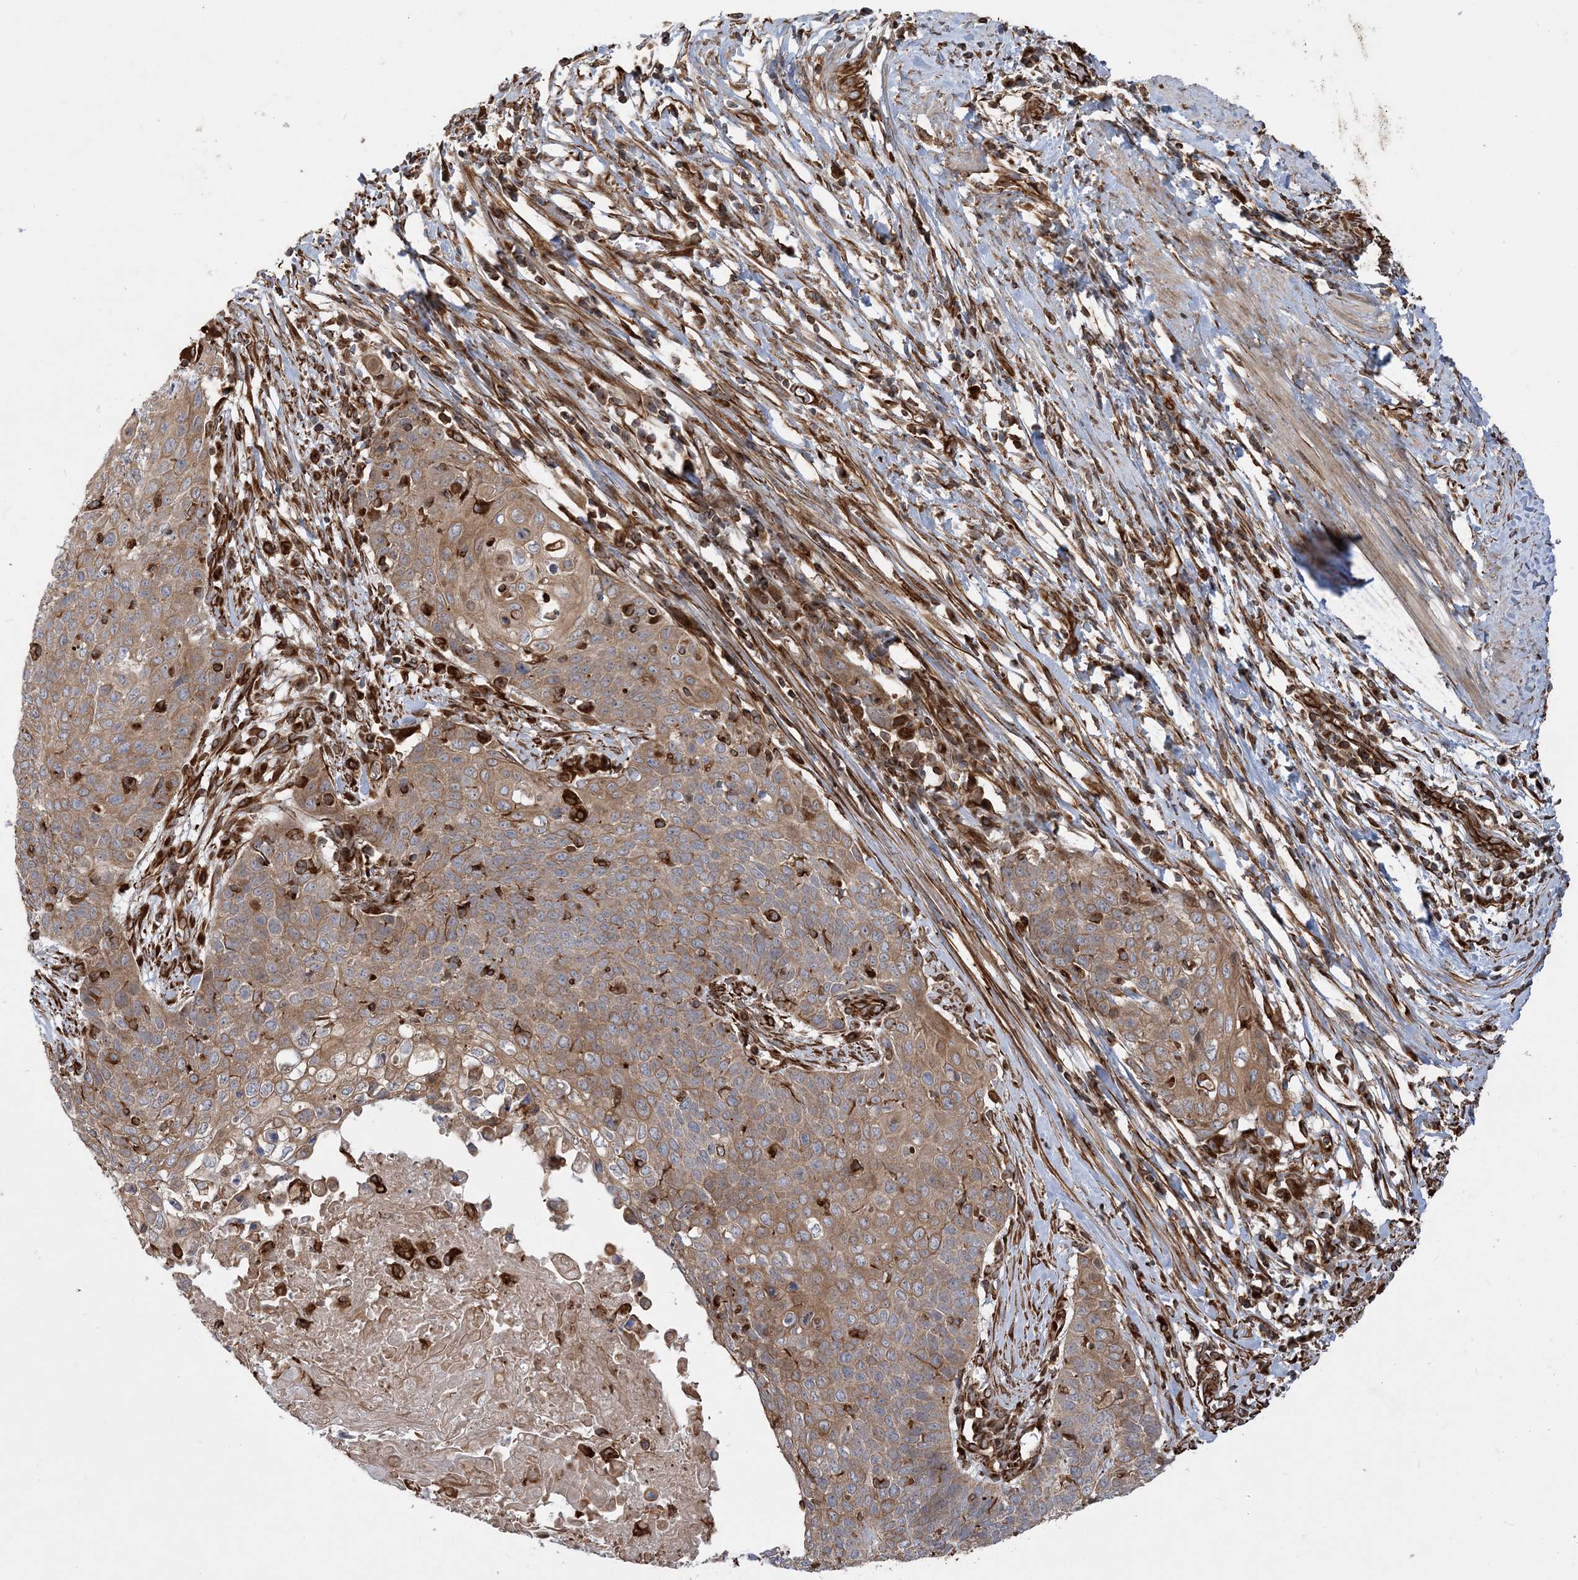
{"staining": {"intensity": "moderate", "quantity": ">75%", "location": "cytoplasmic/membranous"}, "tissue": "cervical cancer", "cell_type": "Tumor cells", "image_type": "cancer", "snomed": [{"axis": "morphology", "description": "Squamous cell carcinoma, NOS"}, {"axis": "topography", "description": "Cervix"}], "caption": "Protein expression analysis of human cervical cancer (squamous cell carcinoma) reveals moderate cytoplasmic/membranous expression in approximately >75% of tumor cells.", "gene": "FAM114A2", "patient": {"sex": "female", "age": 39}}